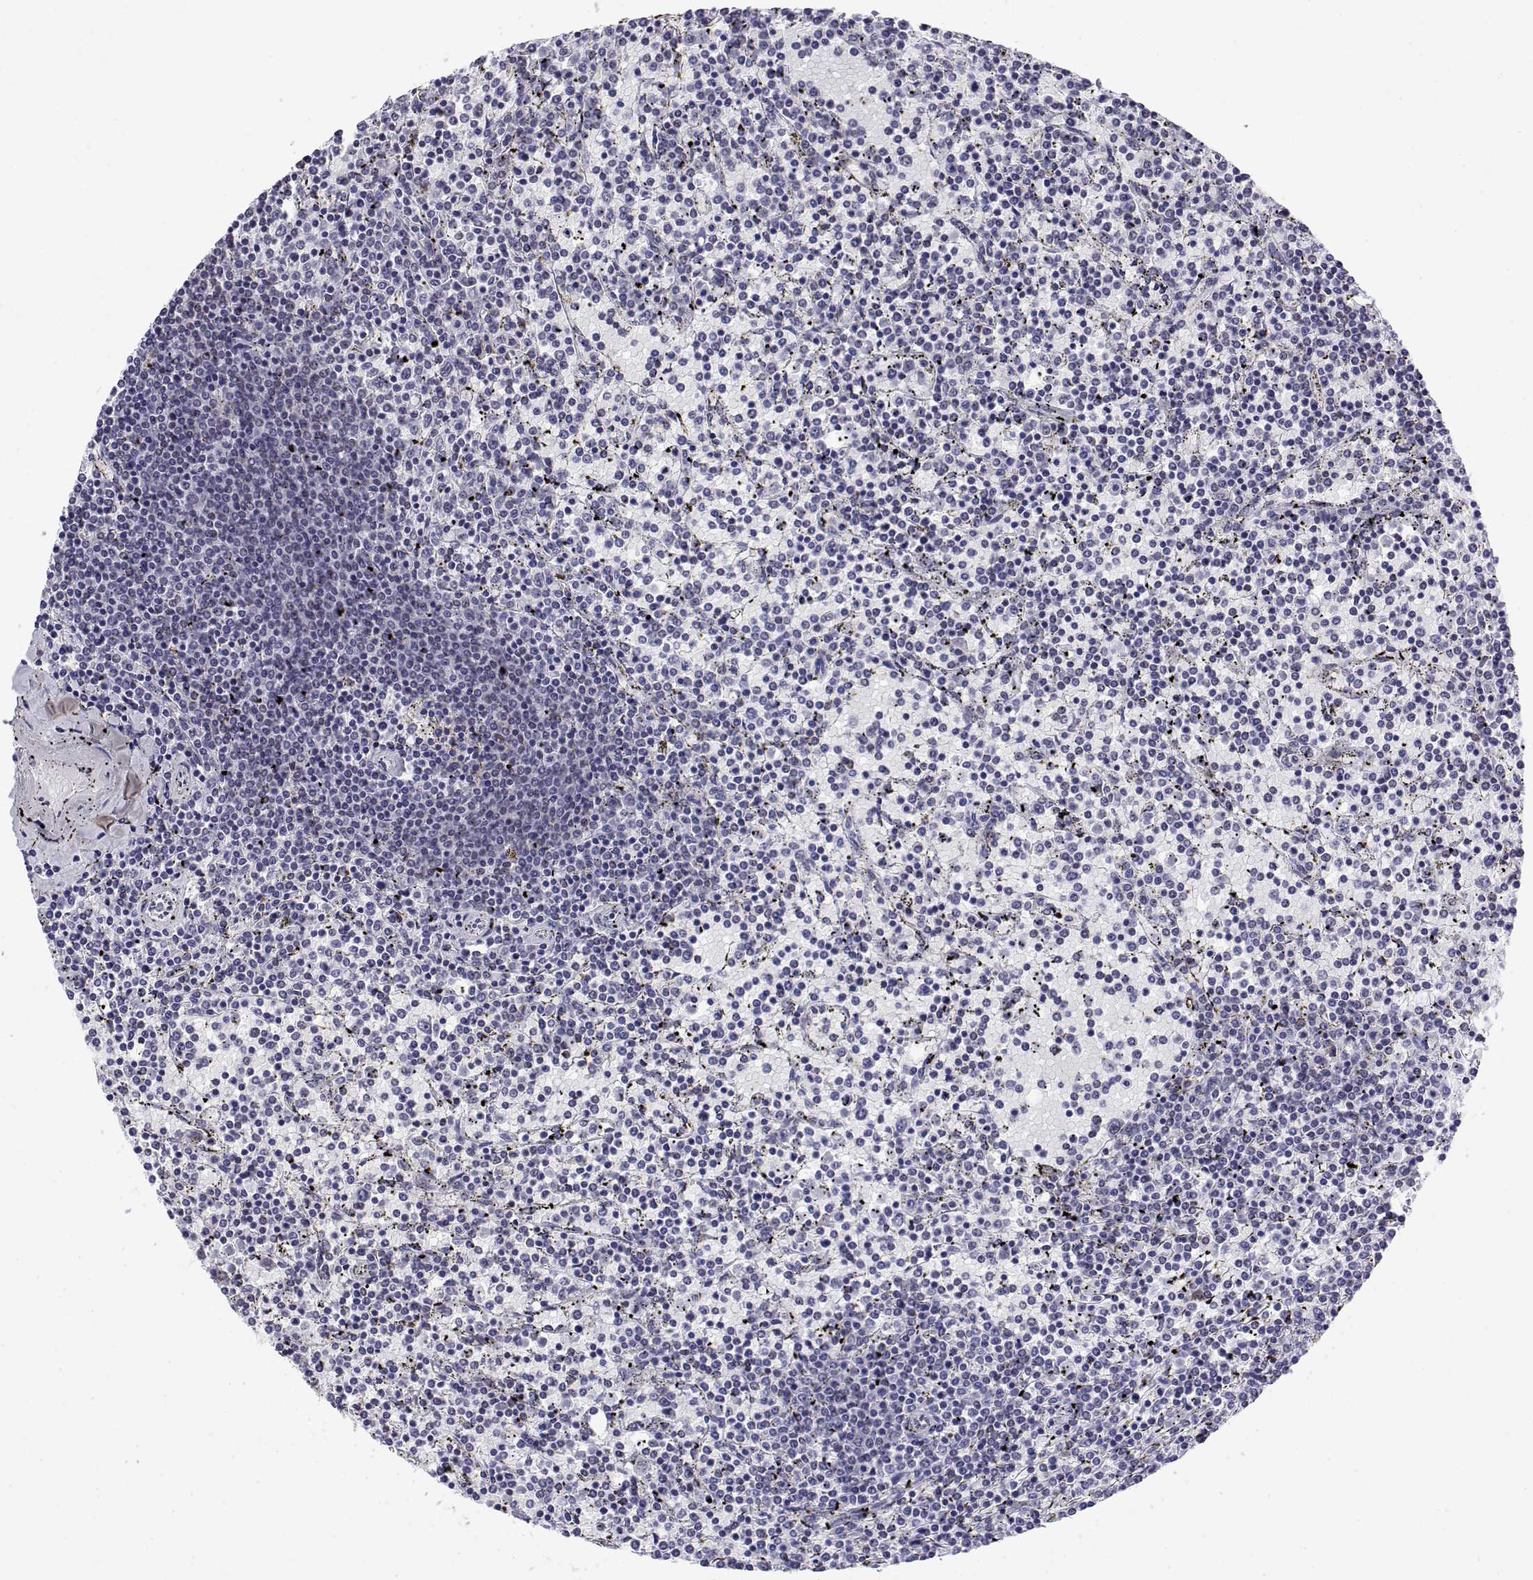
{"staining": {"intensity": "negative", "quantity": "none", "location": "none"}, "tissue": "lymphoma", "cell_type": "Tumor cells", "image_type": "cancer", "snomed": [{"axis": "morphology", "description": "Malignant lymphoma, non-Hodgkin's type, Low grade"}, {"axis": "topography", "description": "Spleen"}], "caption": "Lymphoma was stained to show a protein in brown. There is no significant positivity in tumor cells.", "gene": "POLDIP3", "patient": {"sex": "female", "age": 77}}